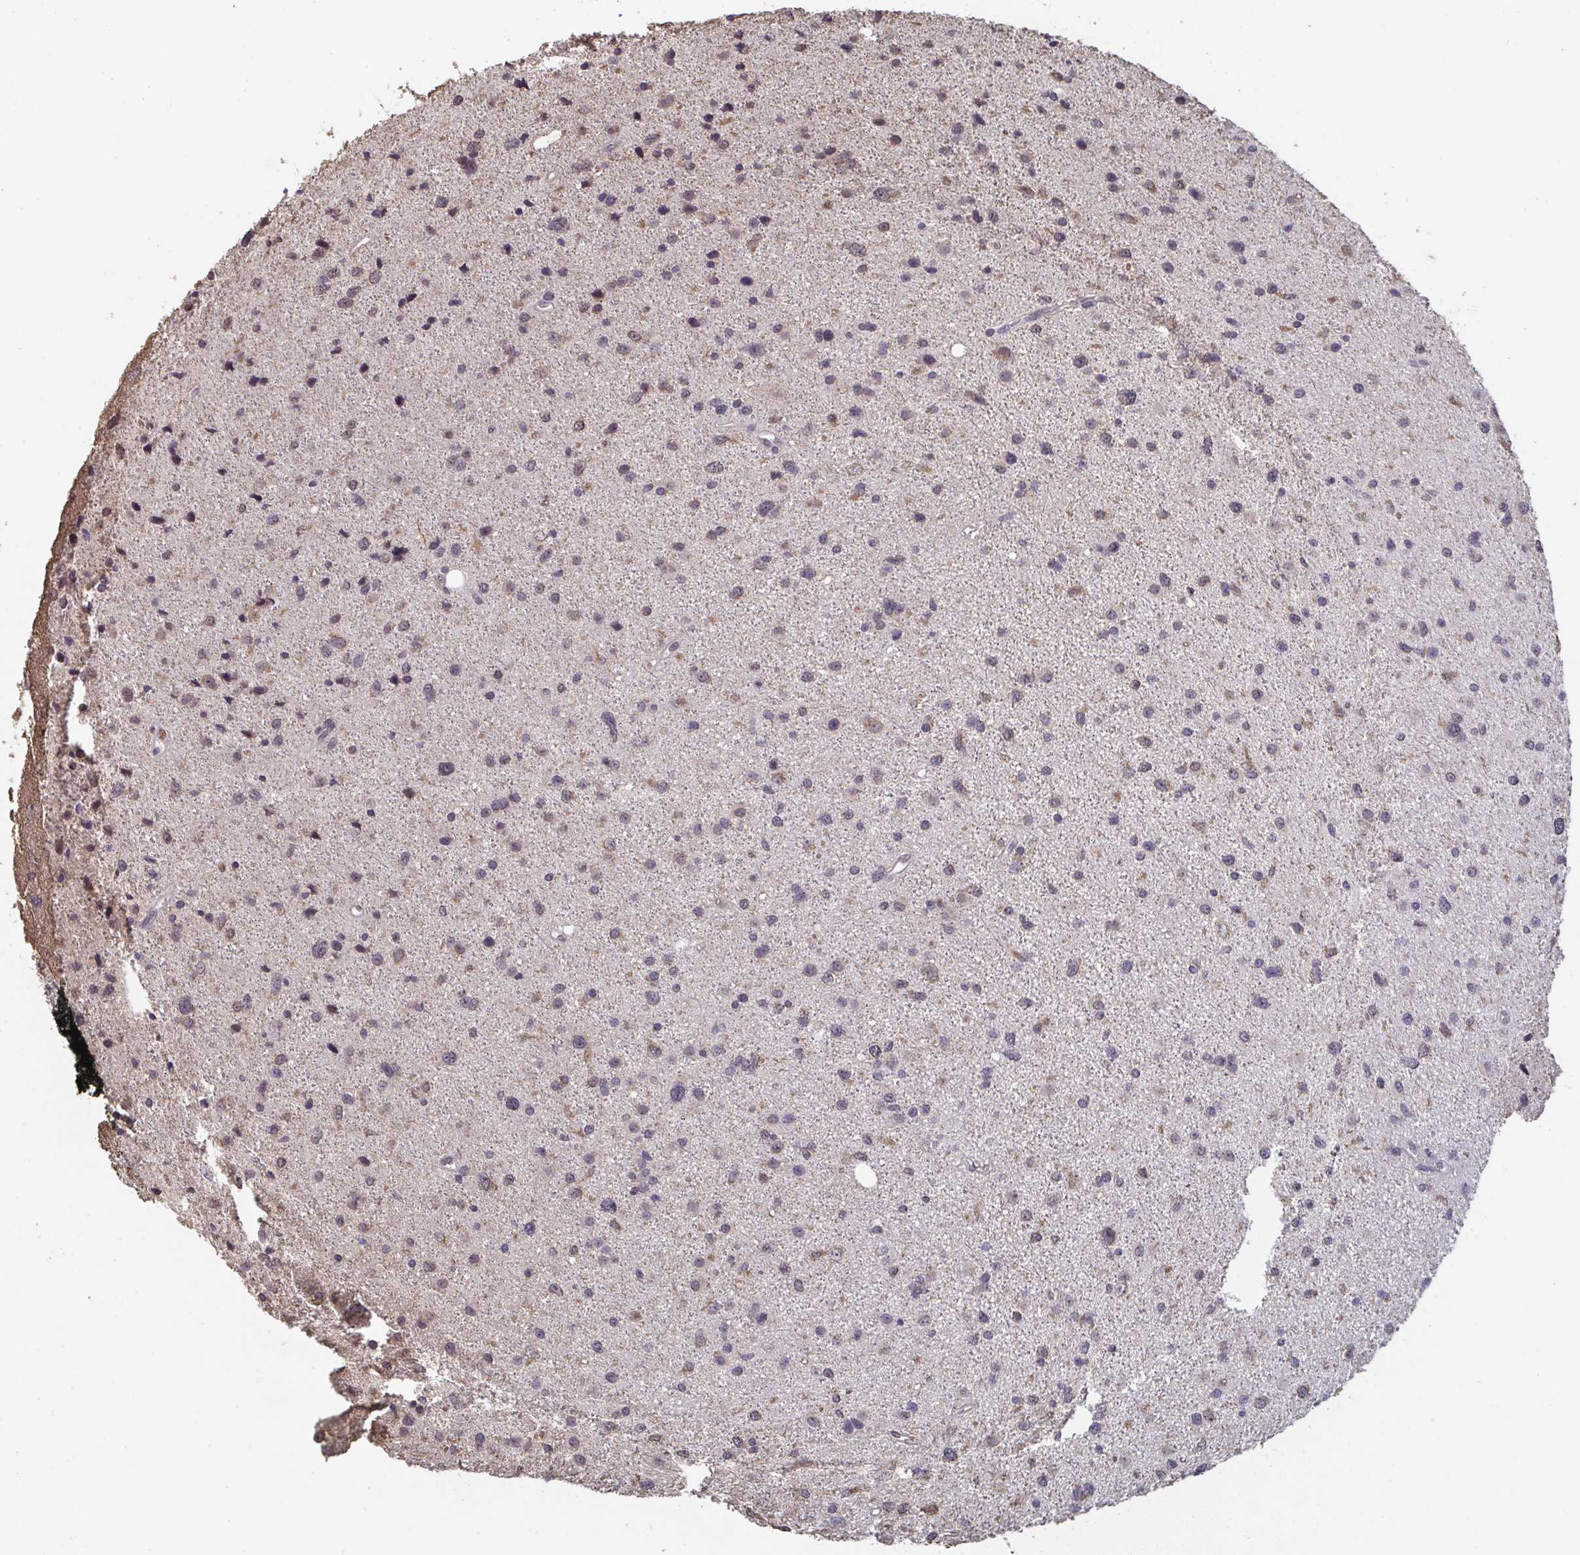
{"staining": {"intensity": "weak", "quantity": "25%-75%", "location": "cytoplasmic/membranous"}, "tissue": "glioma", "cell_type": "Tumor cells", "image_type": "cancer", "snomed": [{"axis": "morphology", "description": "Glioma, malignant, Low grade"}, {"axis": "topography", "description": "Brain"}], "caption": "The micrograph displays staining of low-grade glioma (malignant), revealing weak cytoplasmic/membranous protein expression (brown color) within tumor cells.", "gene": "LIX1", "patient": {"sex": "female", "age": 55}}